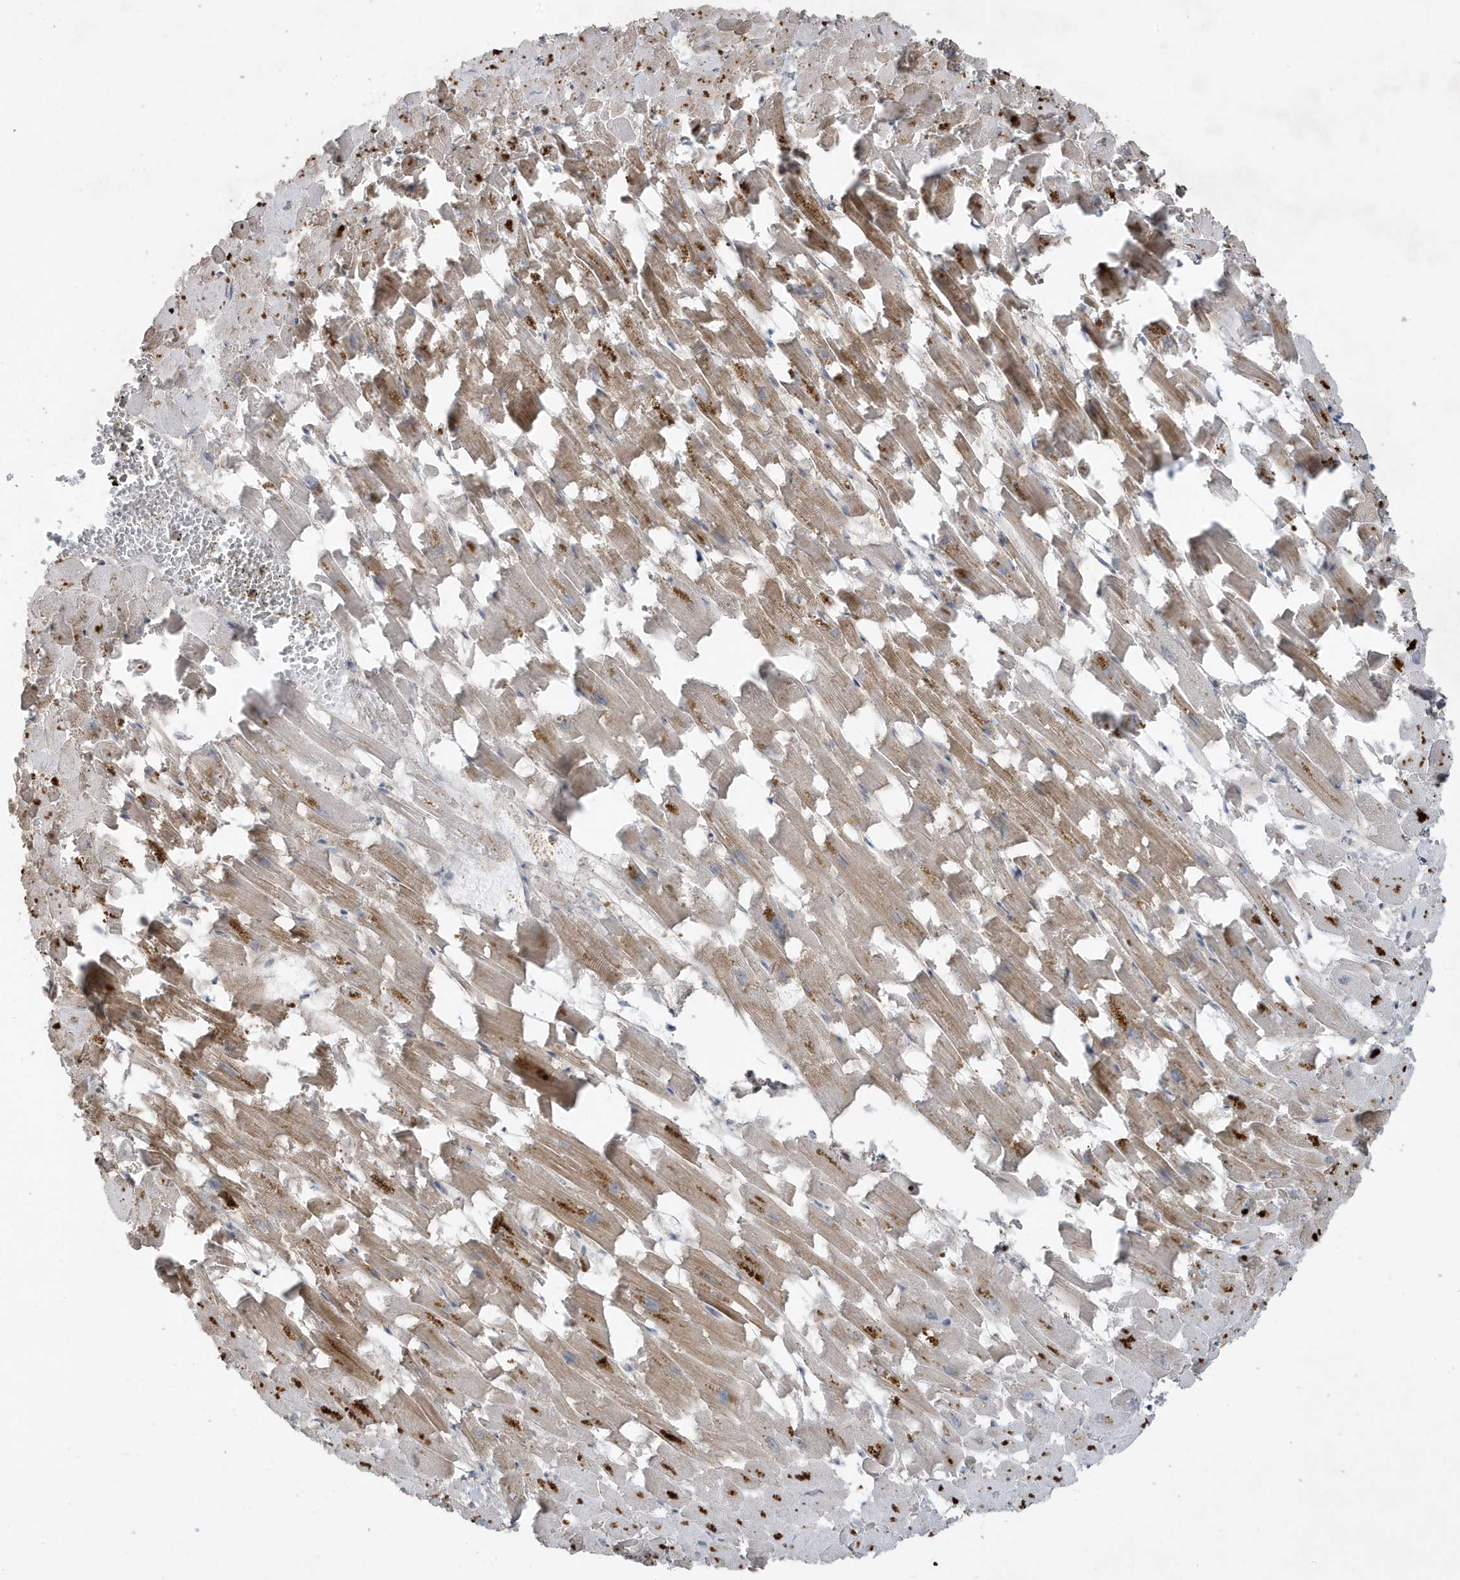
{"staining": {"intensity": "moderate", "quantity": ">75%", "location": "cytoplasmic/membranous"}, "tissue": "heart muscle", "cell_type": "Cardiomyocytes", "image_type": "normal", "snomed": [{"axis": "morphology", "description": "Normal tissue, NOS"}, {"axis": "topography", "description": "Heart"}], "caption": "Immunohistochemistry micrograph of normal heart muscle: human heart muscle stained using IHC reveals medium levels of moderate protein expression localized specifically in the cytoplasmic/membranous of cardiomyocytes, appearing as a cytoplasmic/membranous brown color.", "gene": "PRRT3", "patient": {"sex": "female", "age": 64}}